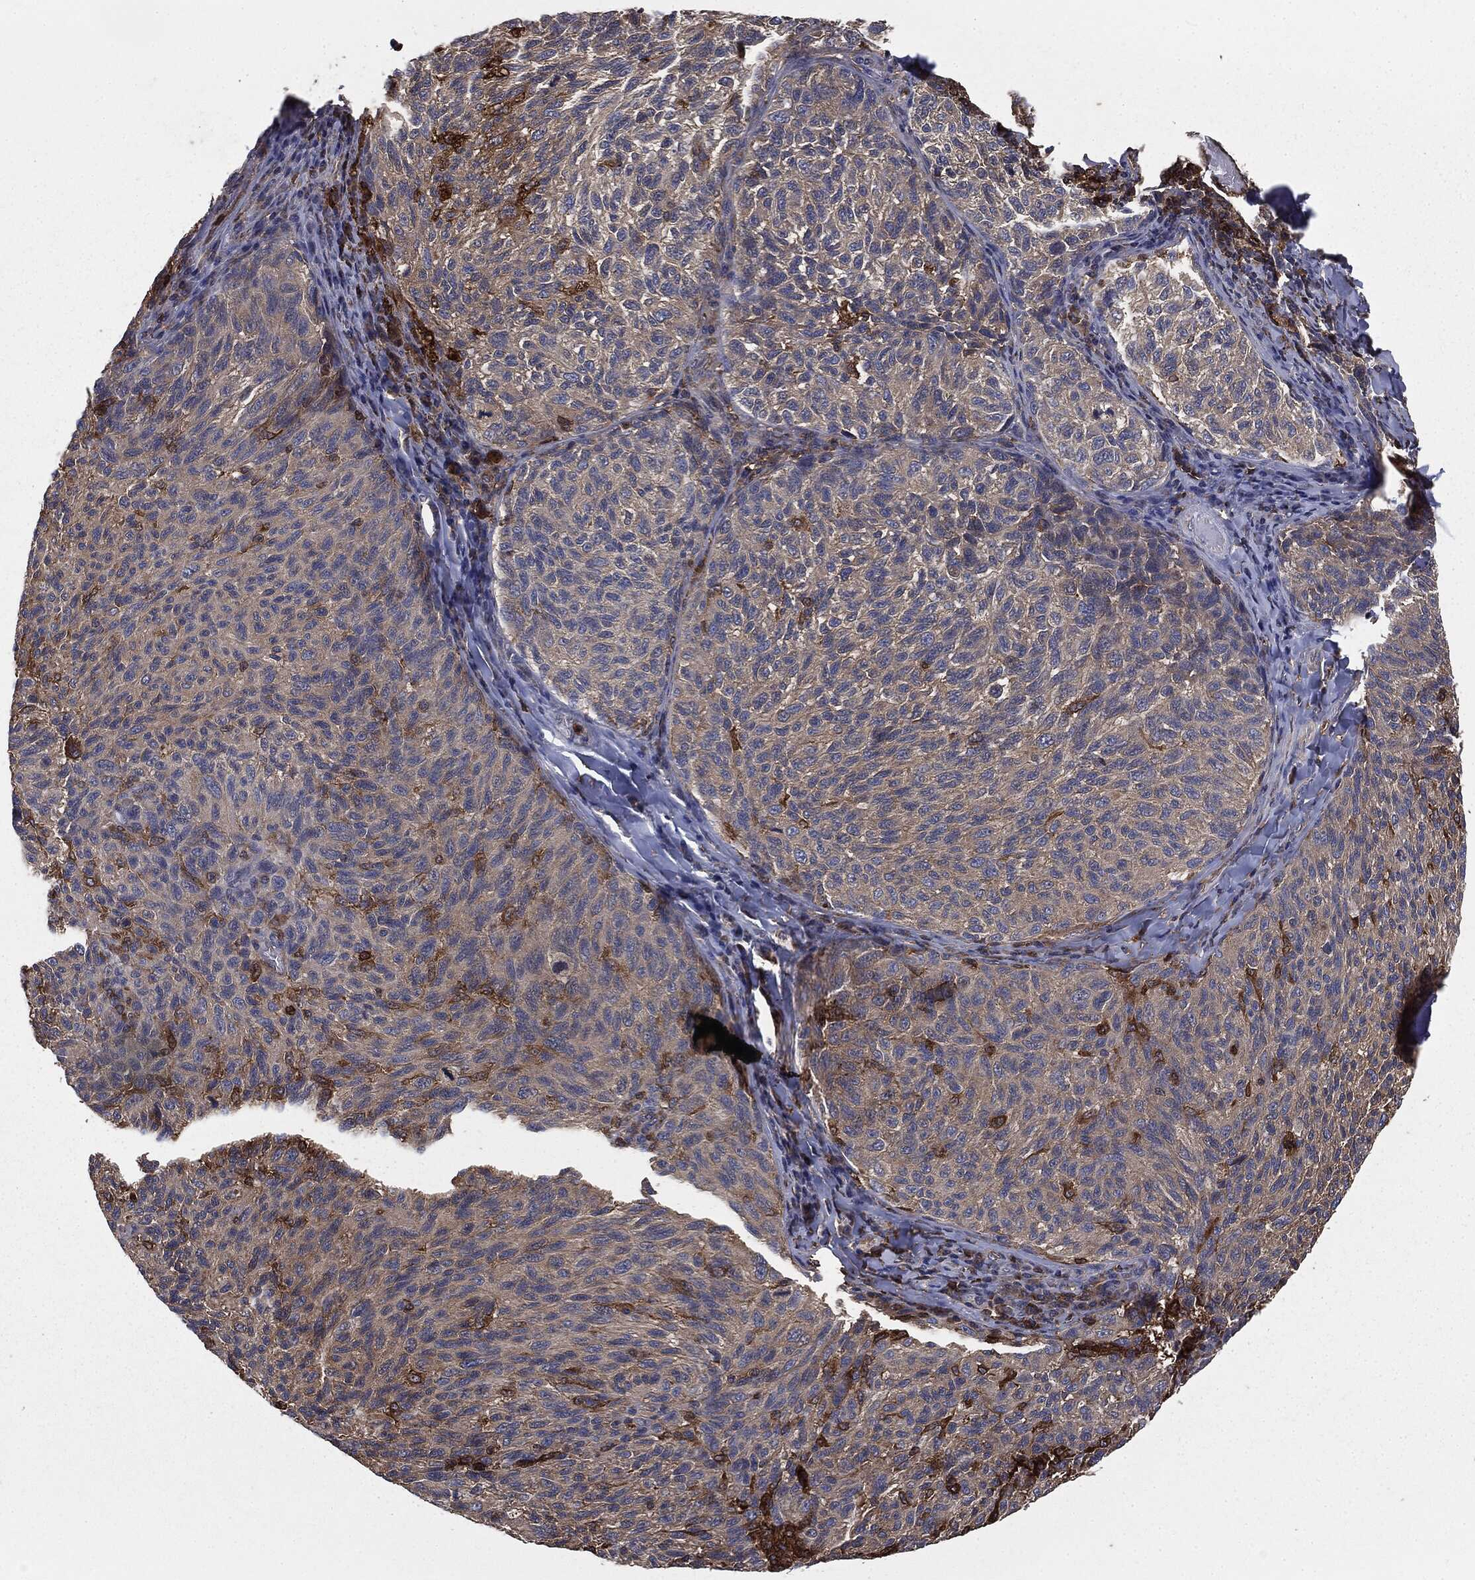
{"staining": {"intensity": "moderate", "quantity": "<25%", "location": "cytoplasmic/membranous"}, "tissue": "melanoma", "cell_type": "Tumor cells", "image_type": "cancer", "snomed": [{"axis": "morphology", "description": "Malignant melanoma, NOS"}, {"axis": "topography", "description": "Skin"}], "caption": "Immunohistochemistry (IHC) of human melanoma shows low levels of moderate cytoplasmic/membranous expression in about <25% of tumor cells. (DAB (3,3'-diaminobenzidine) IHC, brown staining for protein, blue staining for nuclei).", "gene": "GNB5", "patient": {"sex": "female", "age": 73}}